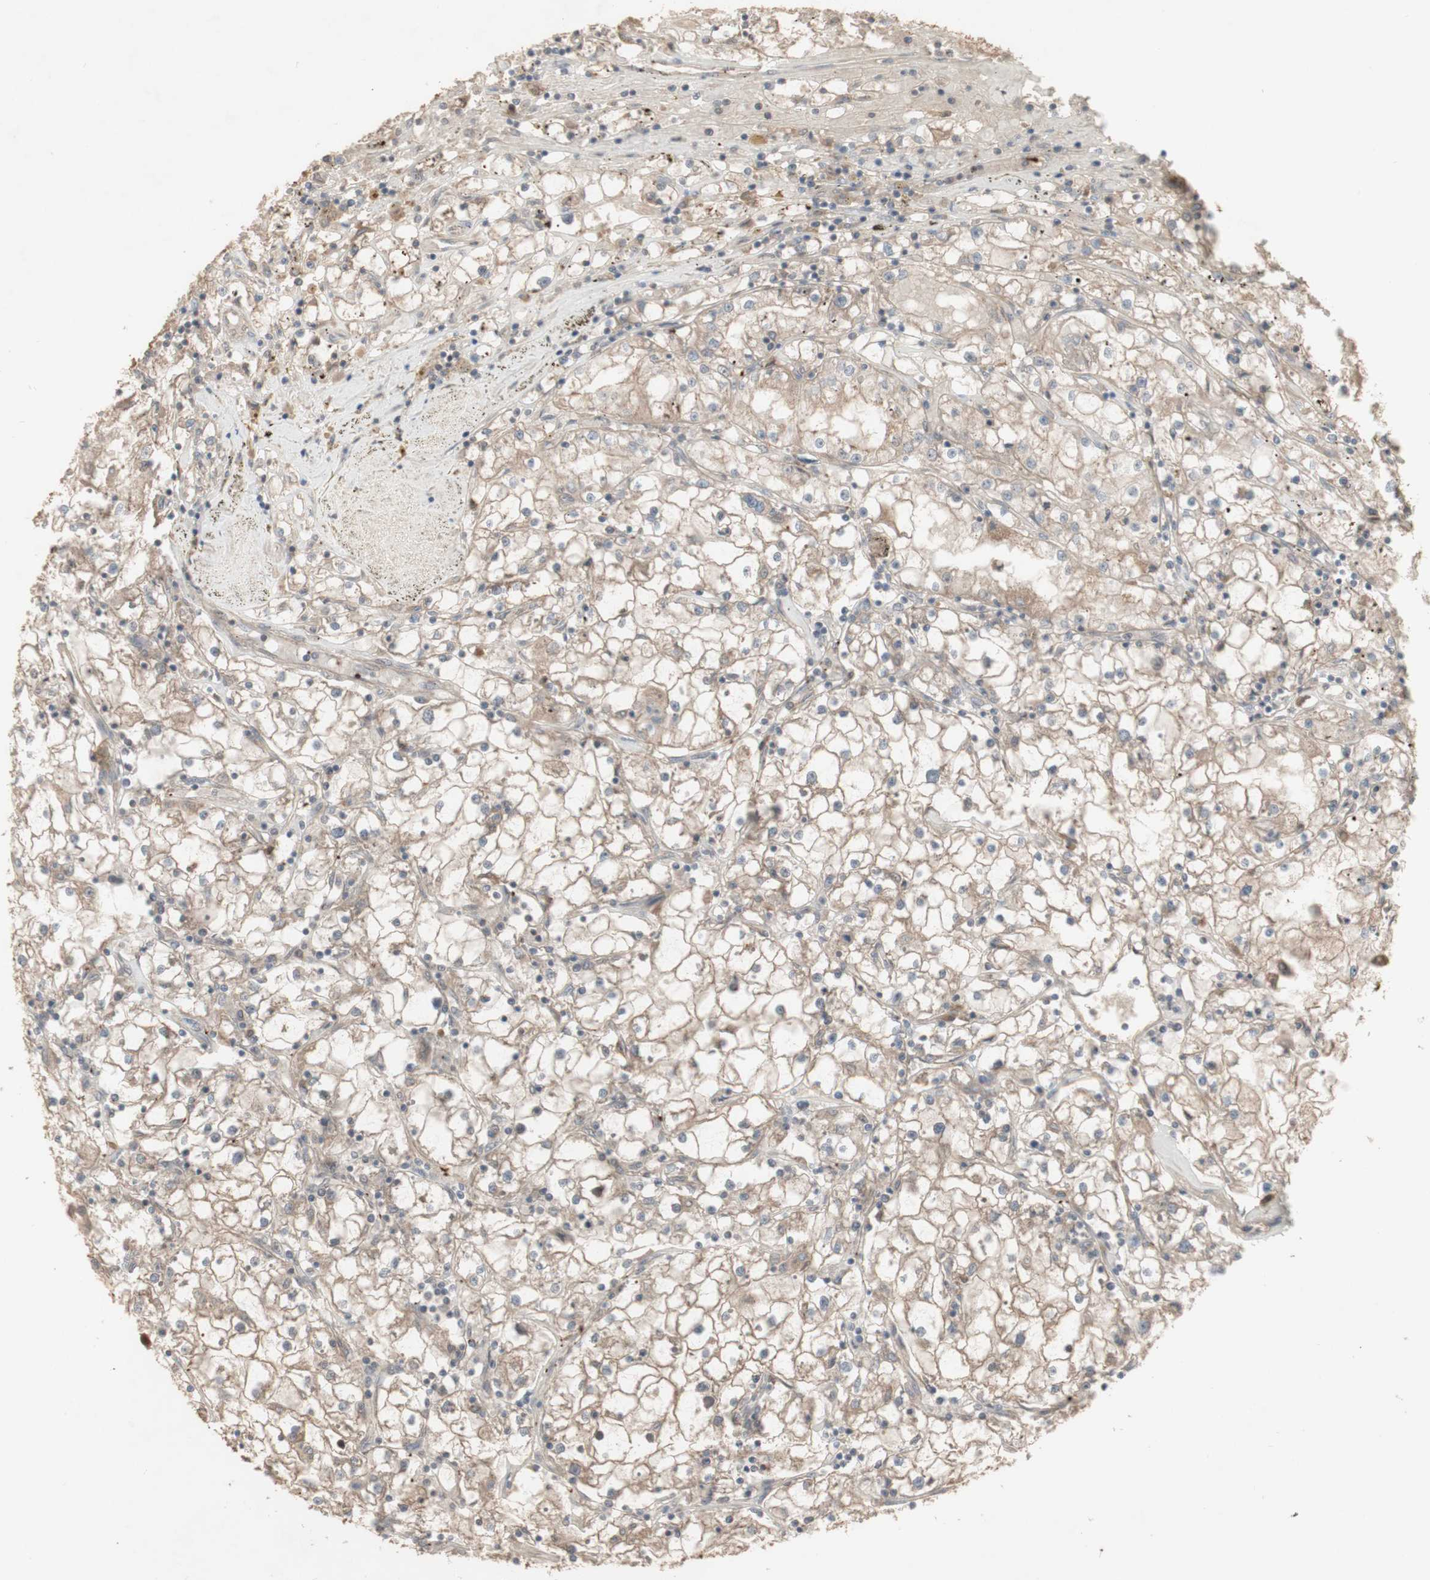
{"staining": {"intensity": "weak", "quantity": ">75%", "location": "cytoplasmic/membranous"}, "tissue": "renal cancer", "cell_type": "Tumor cells", "image_type": "cancer", "snomed": [{"axis": "morphology", "description": "Adenocarcinoma, NOS"}, {"axis": "topography", "description": "Kidney"}], "caption": "High-power microscopy captured an immunohistochemistry (IHC) photomicrograph of renal cancer, revealing weak cytoplasmic/membranous positivity in about >75% of tumor cells.", "gene": "ALOX12", "patient": {"sex": "male", "age": 56}}